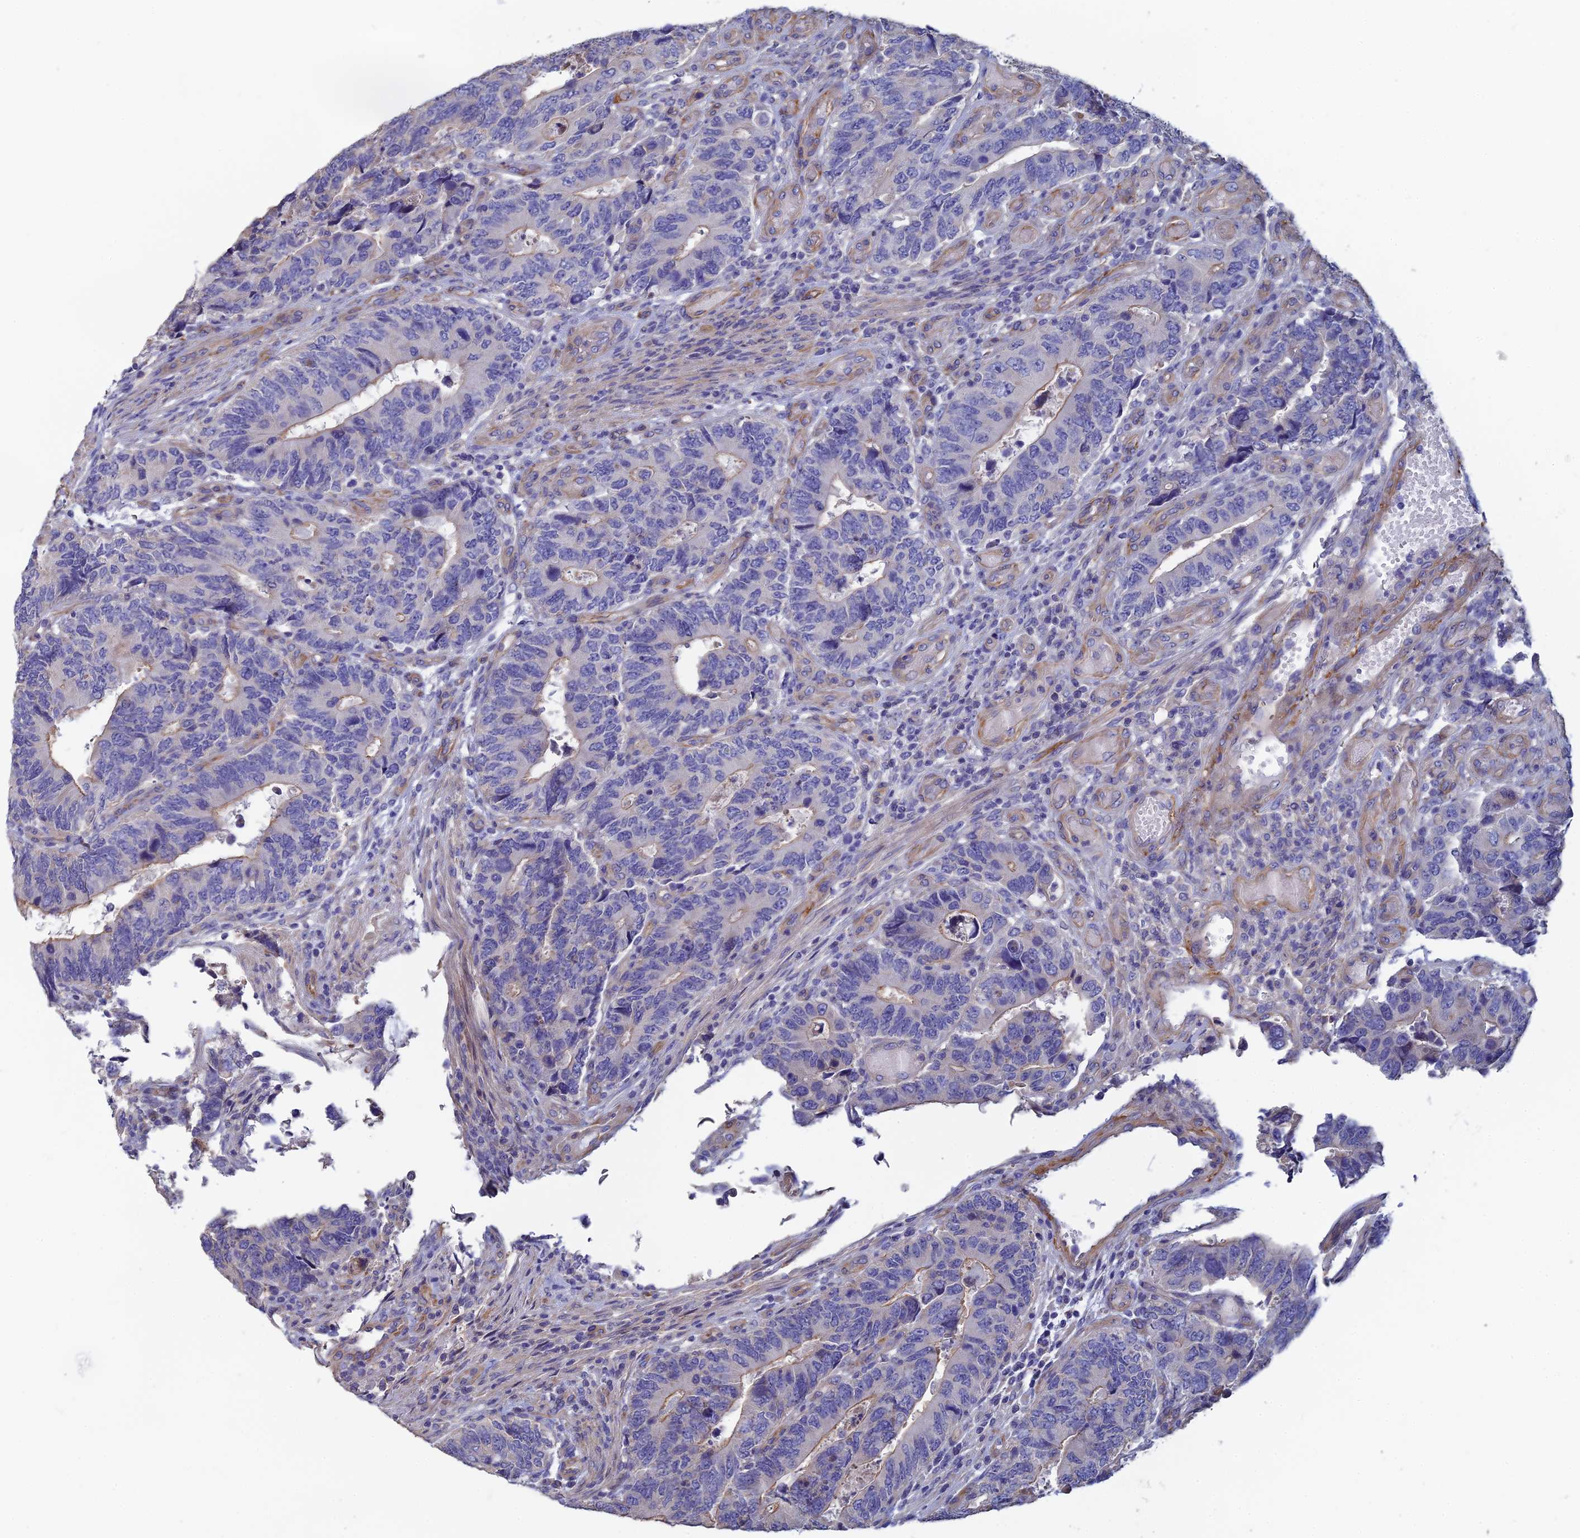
{"staining": {"intensity": "weak", "quantity": "<25%", "location": "cytoplasmic/membranous"}, "tissue": "colorectal cancer", "cell_type": "Tumor cells", "image_type": "cancer", "snomed": [{"axis": "morphology", "description": "Adenocarcinoma, NOS"}, {"axis": "topography", "description": "Colon"}], "caption": "This is an IHC image of colorectal adenocarcinoma. There is no staining in tumor cells.", "gene": "PCDHA5", "patient": {"sex": "male", "age": 87}}